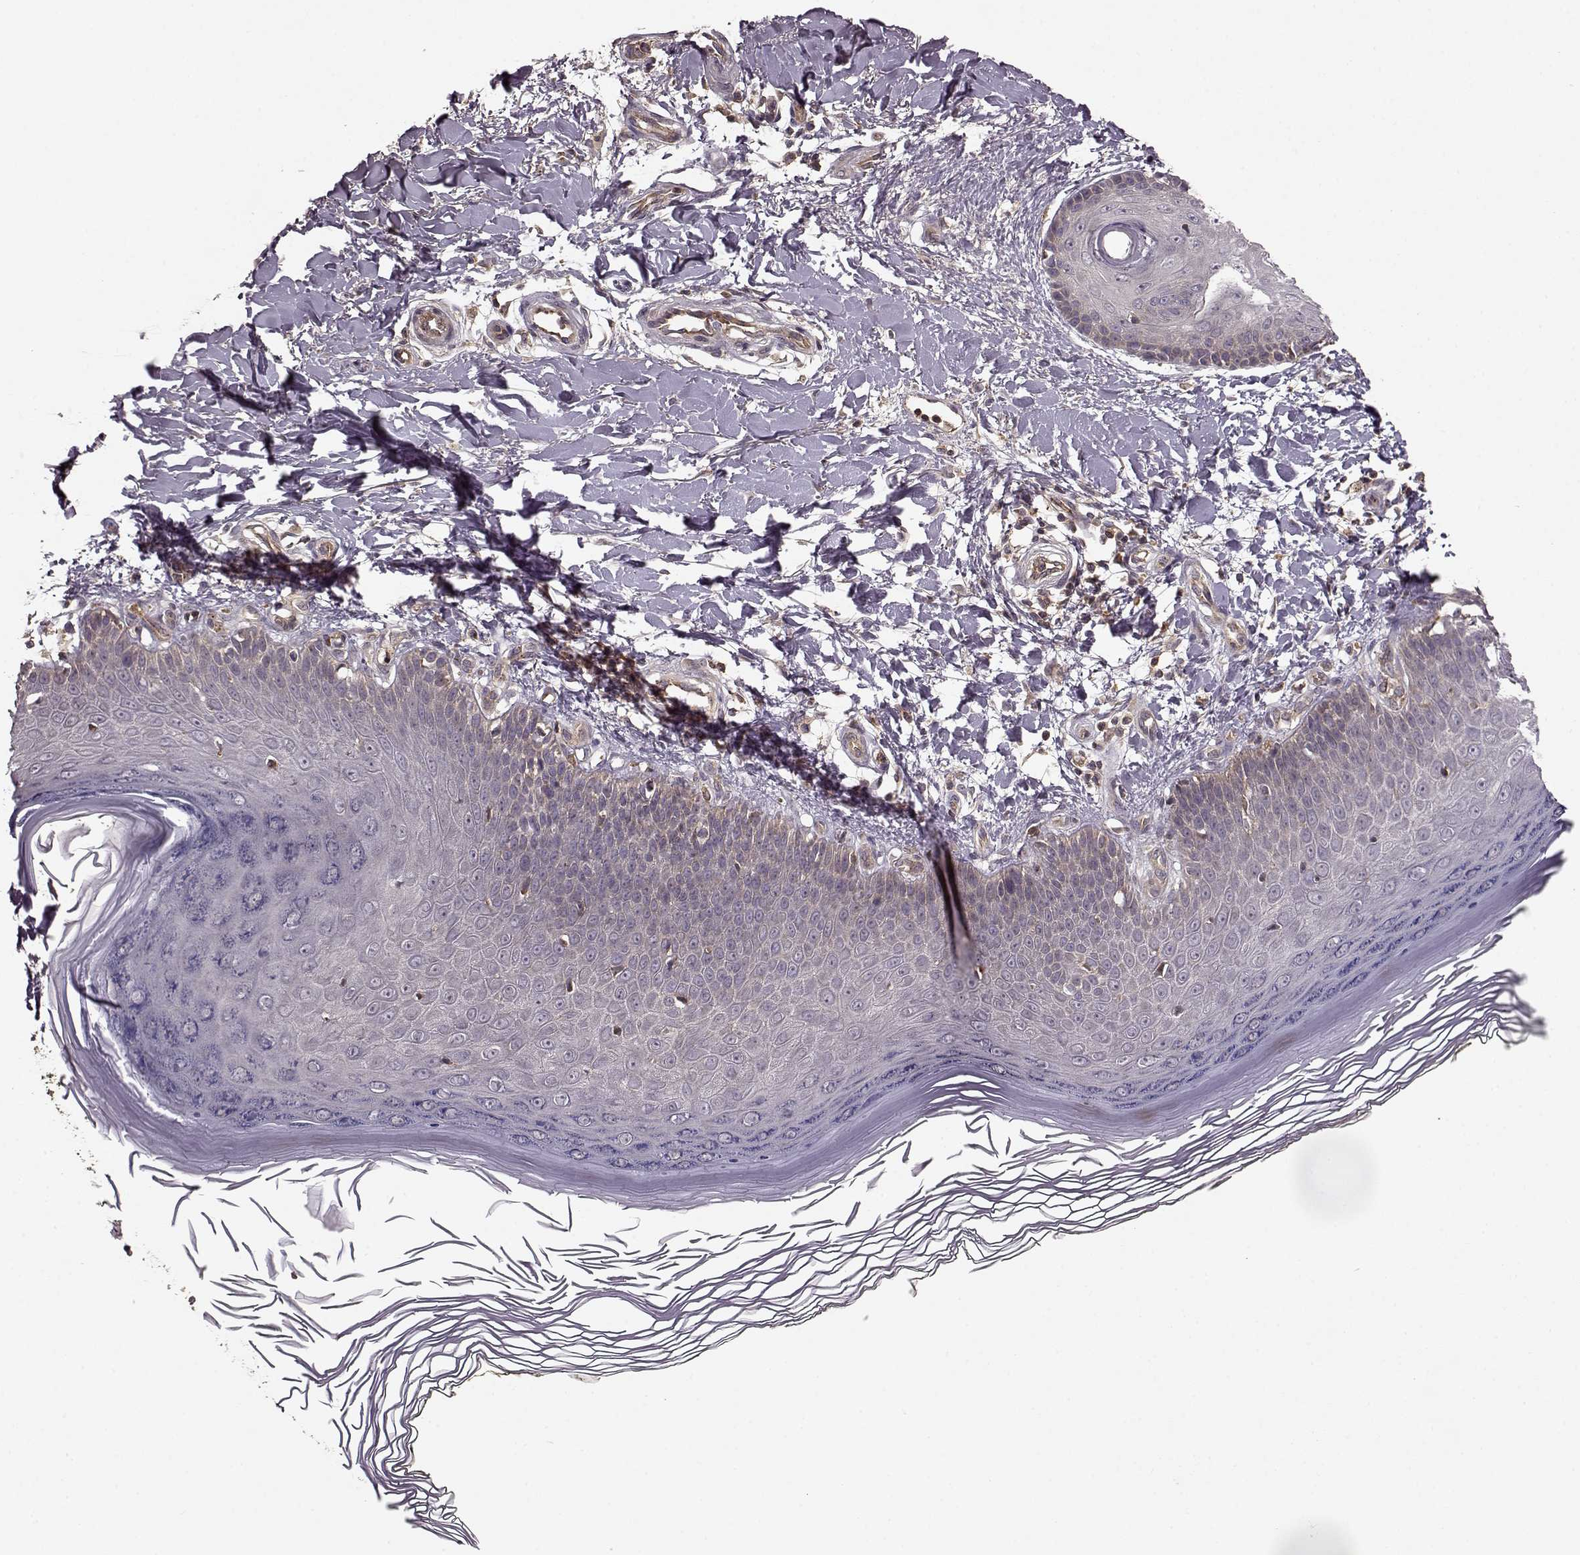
{"staining": {"intensity": "negative", "quantity": "none", "location": "none"}, "tissue": "skin", "cell_type": "Fibroblasts", "image_type": "normal", "snomed": [{"axis": "morphology", "description": "Normal tissue, NOS"}, {"axis": "topography", "description": "Skin"}], "caption": "Protein analysis of unremarkable skin exhibits no significant staining in fibroblasts. (DAB (3,3'-diaminobenzidine) immunohistochemistry (IHC) visualized using brightfield microscopy, high magnification).", "gene": "IFRD2", "patient": {"sex": "female", "age": 62}}